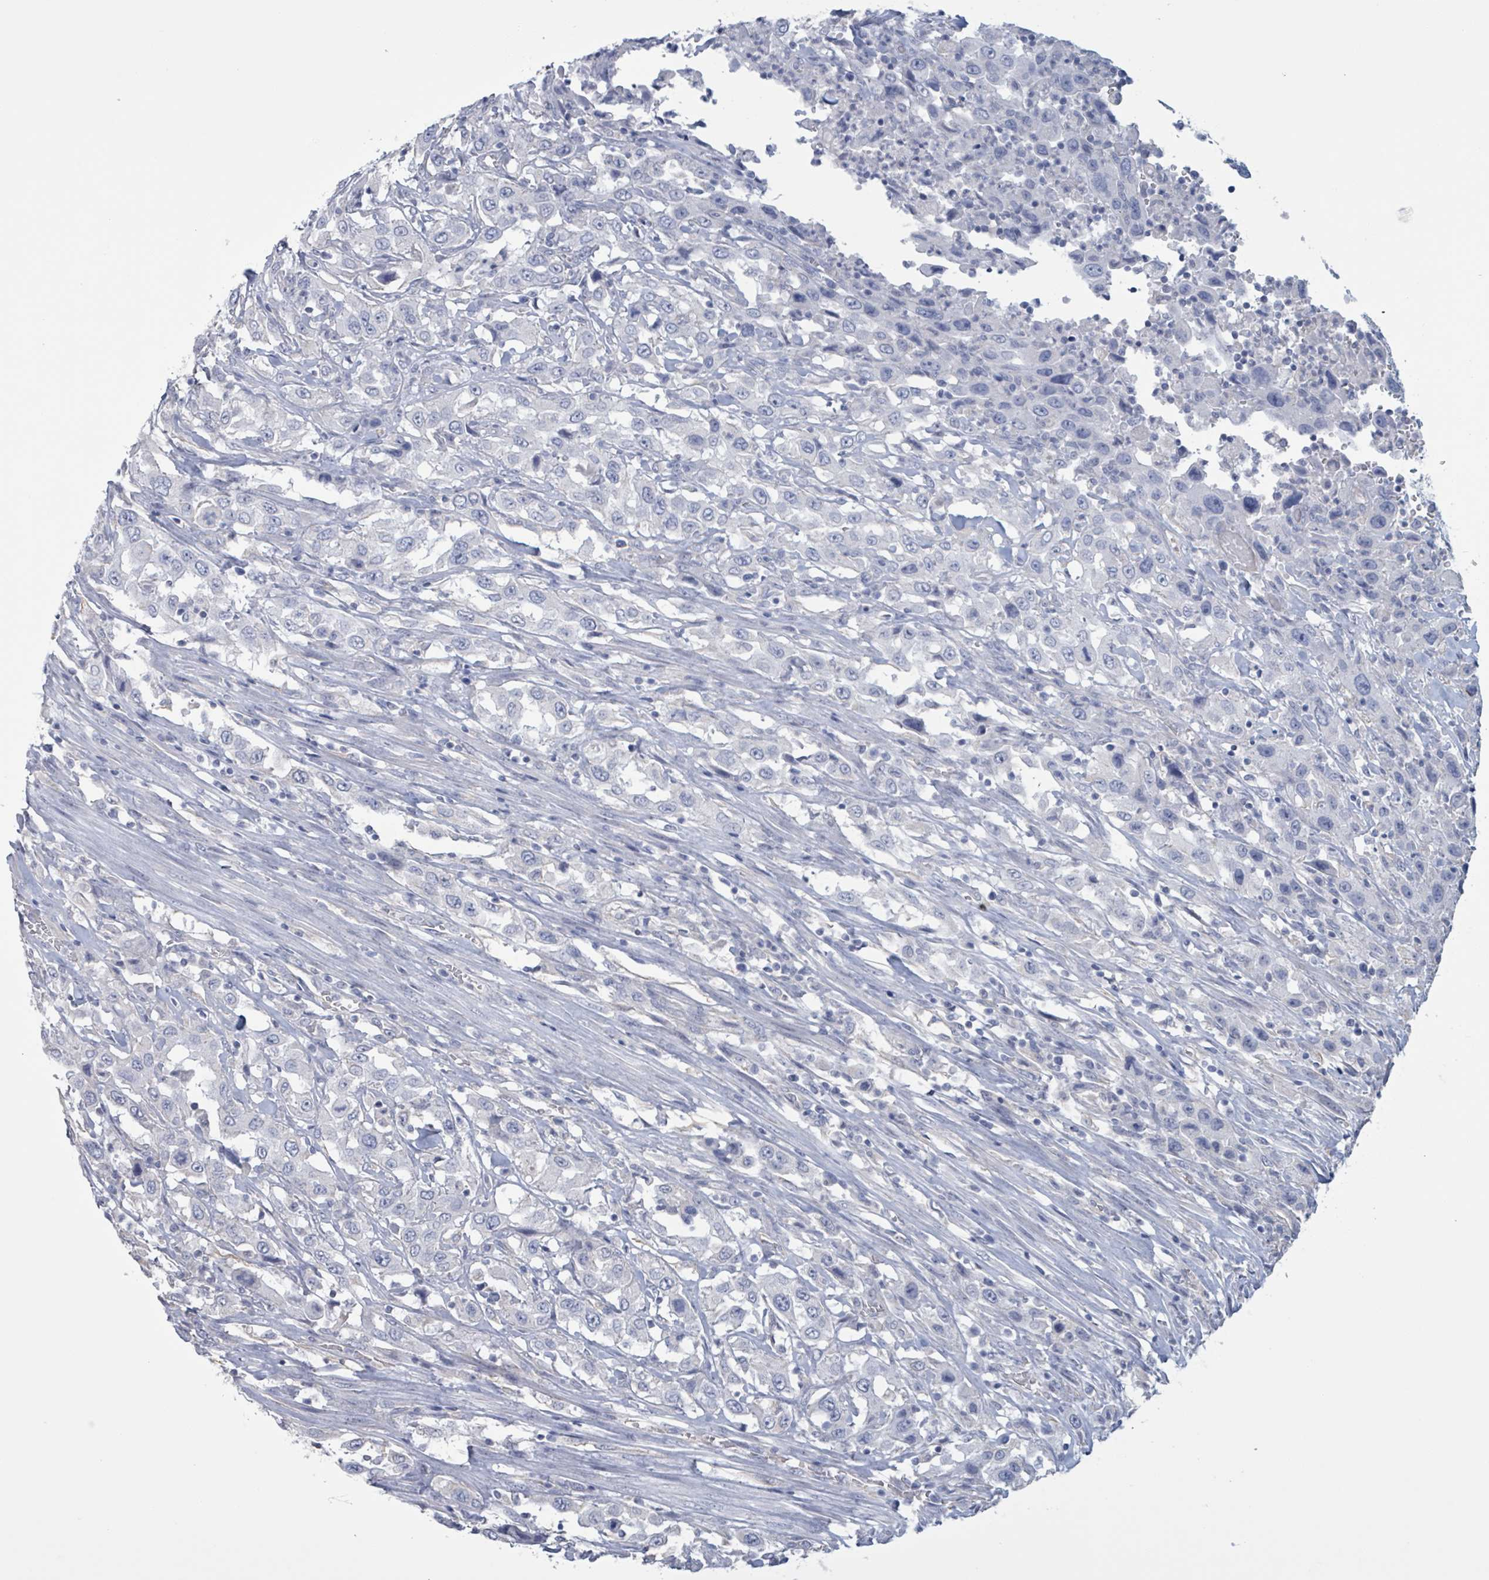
{"staining": {"intensity": "negative", "quantity": "none", "location": "none"}, "tissue": "urothelial cancer", "cell_type": "Tumor cells", "image_type": "cancer", "snomed": [{"axis": "morphology", "description": "Urothelial carcinoma, High grade"}, {"axis": "topography", "description": "Urinary bladder"}], "caption": "The photomicrograph demonstrates no significant positivity in tumor cells of urothelial cancer. (DAB IHC, high magnification).", "gene": "CT45A5", "patient": {"sex": "male", "age": 61}}